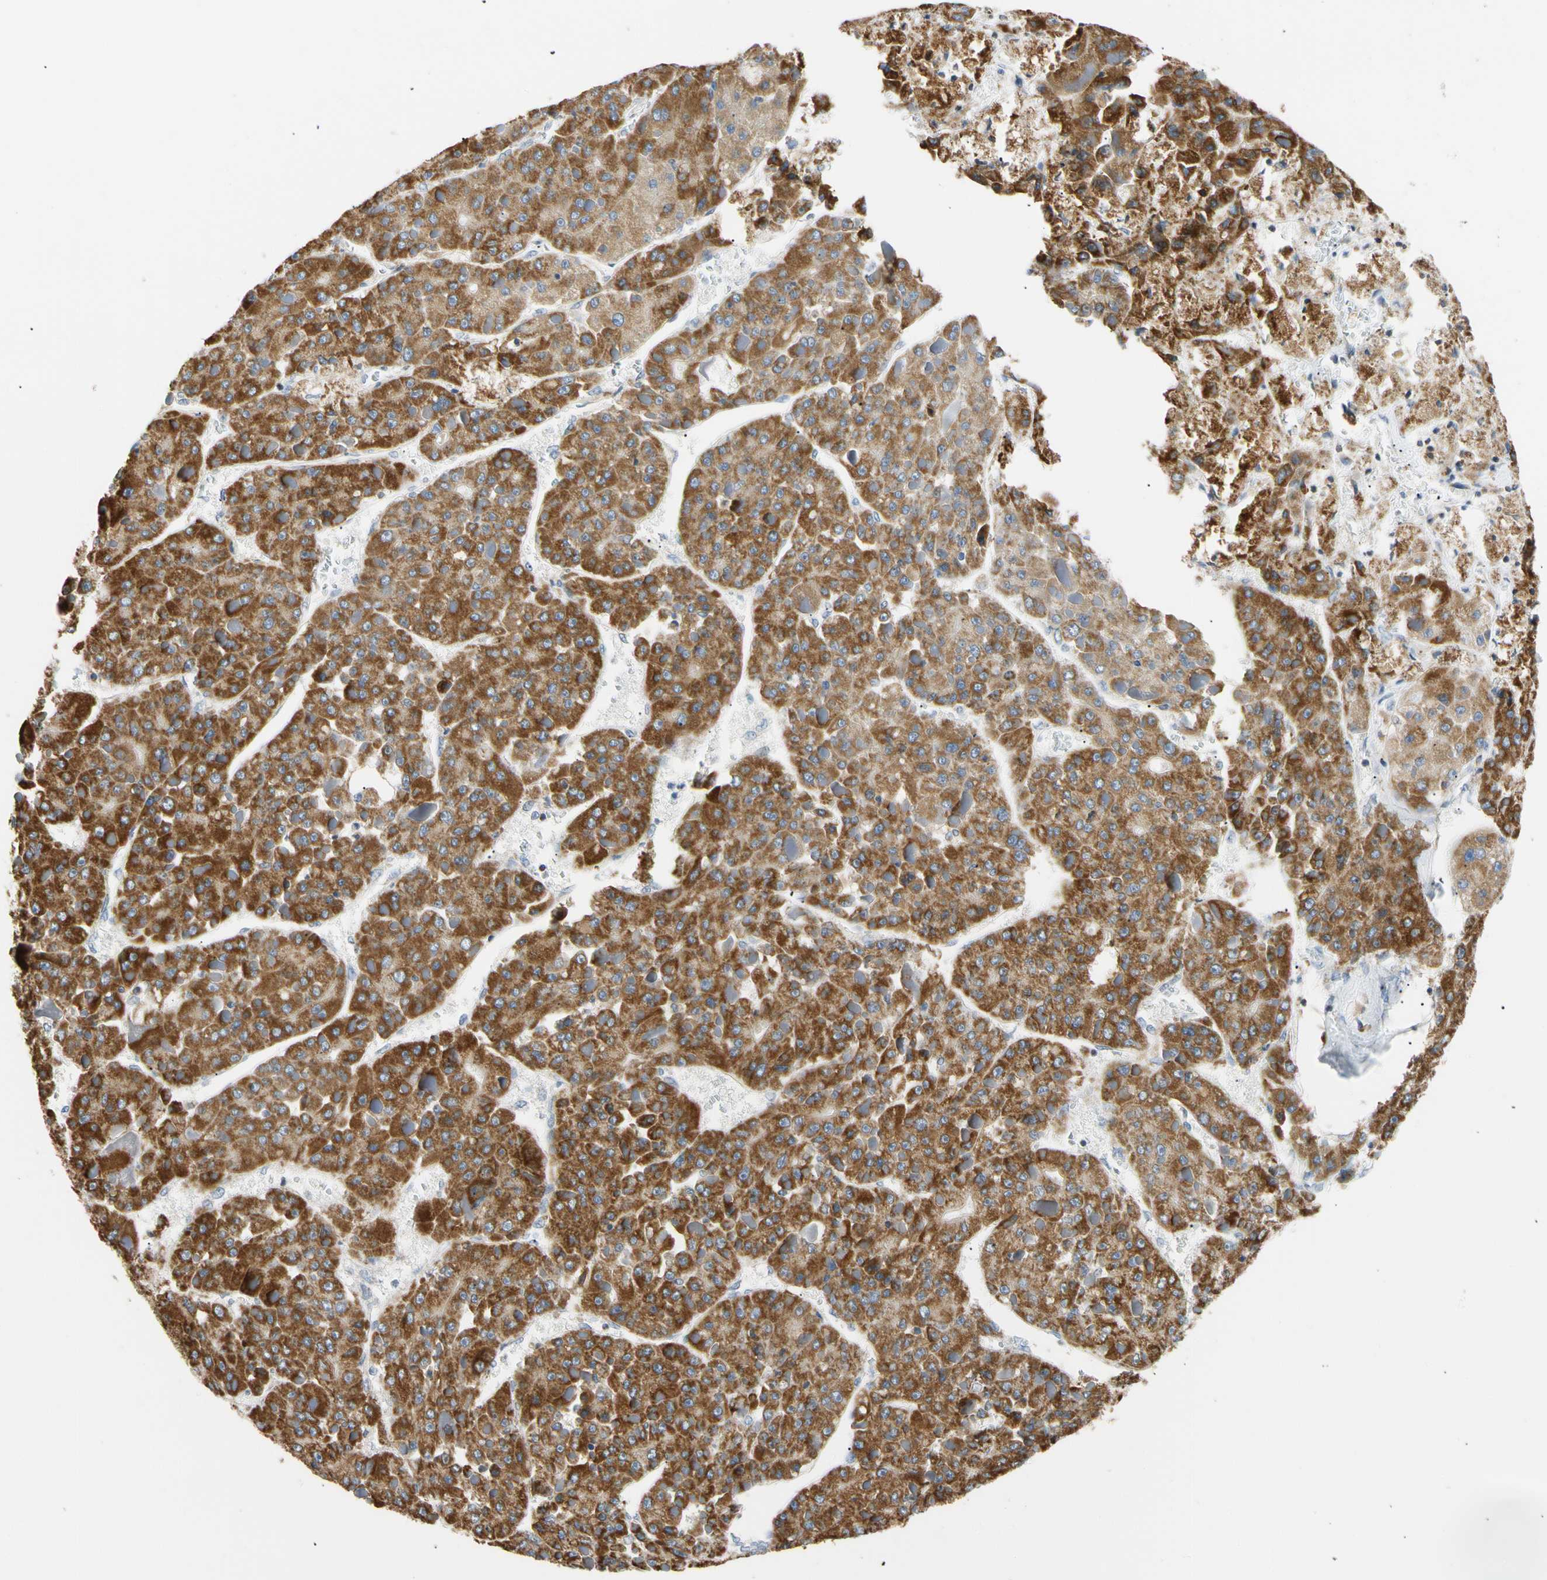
{"staining": {"intensity": "strong", "quantity": ">75%", "location": "cytoplasmic/membranous"}, "tissue": "liver cancer", "cell_type": "Tumor cells", "image_type": "cancer", "snomed": [{"axis": "morphology", "description": "Carcinoma, Hepatocellular, NOS"}, {"axis": "topography", "description": "Liver"}], "caption": "This is an image of immunohistochemistry (IHC) staining of liver cancer (hepatocellular carcinoma), which shows strong positivity in the cytoplasmic/membranous of tumor cells.", "gene": "PLGRKT", "patient": {"sex": "female", "age": 73}}